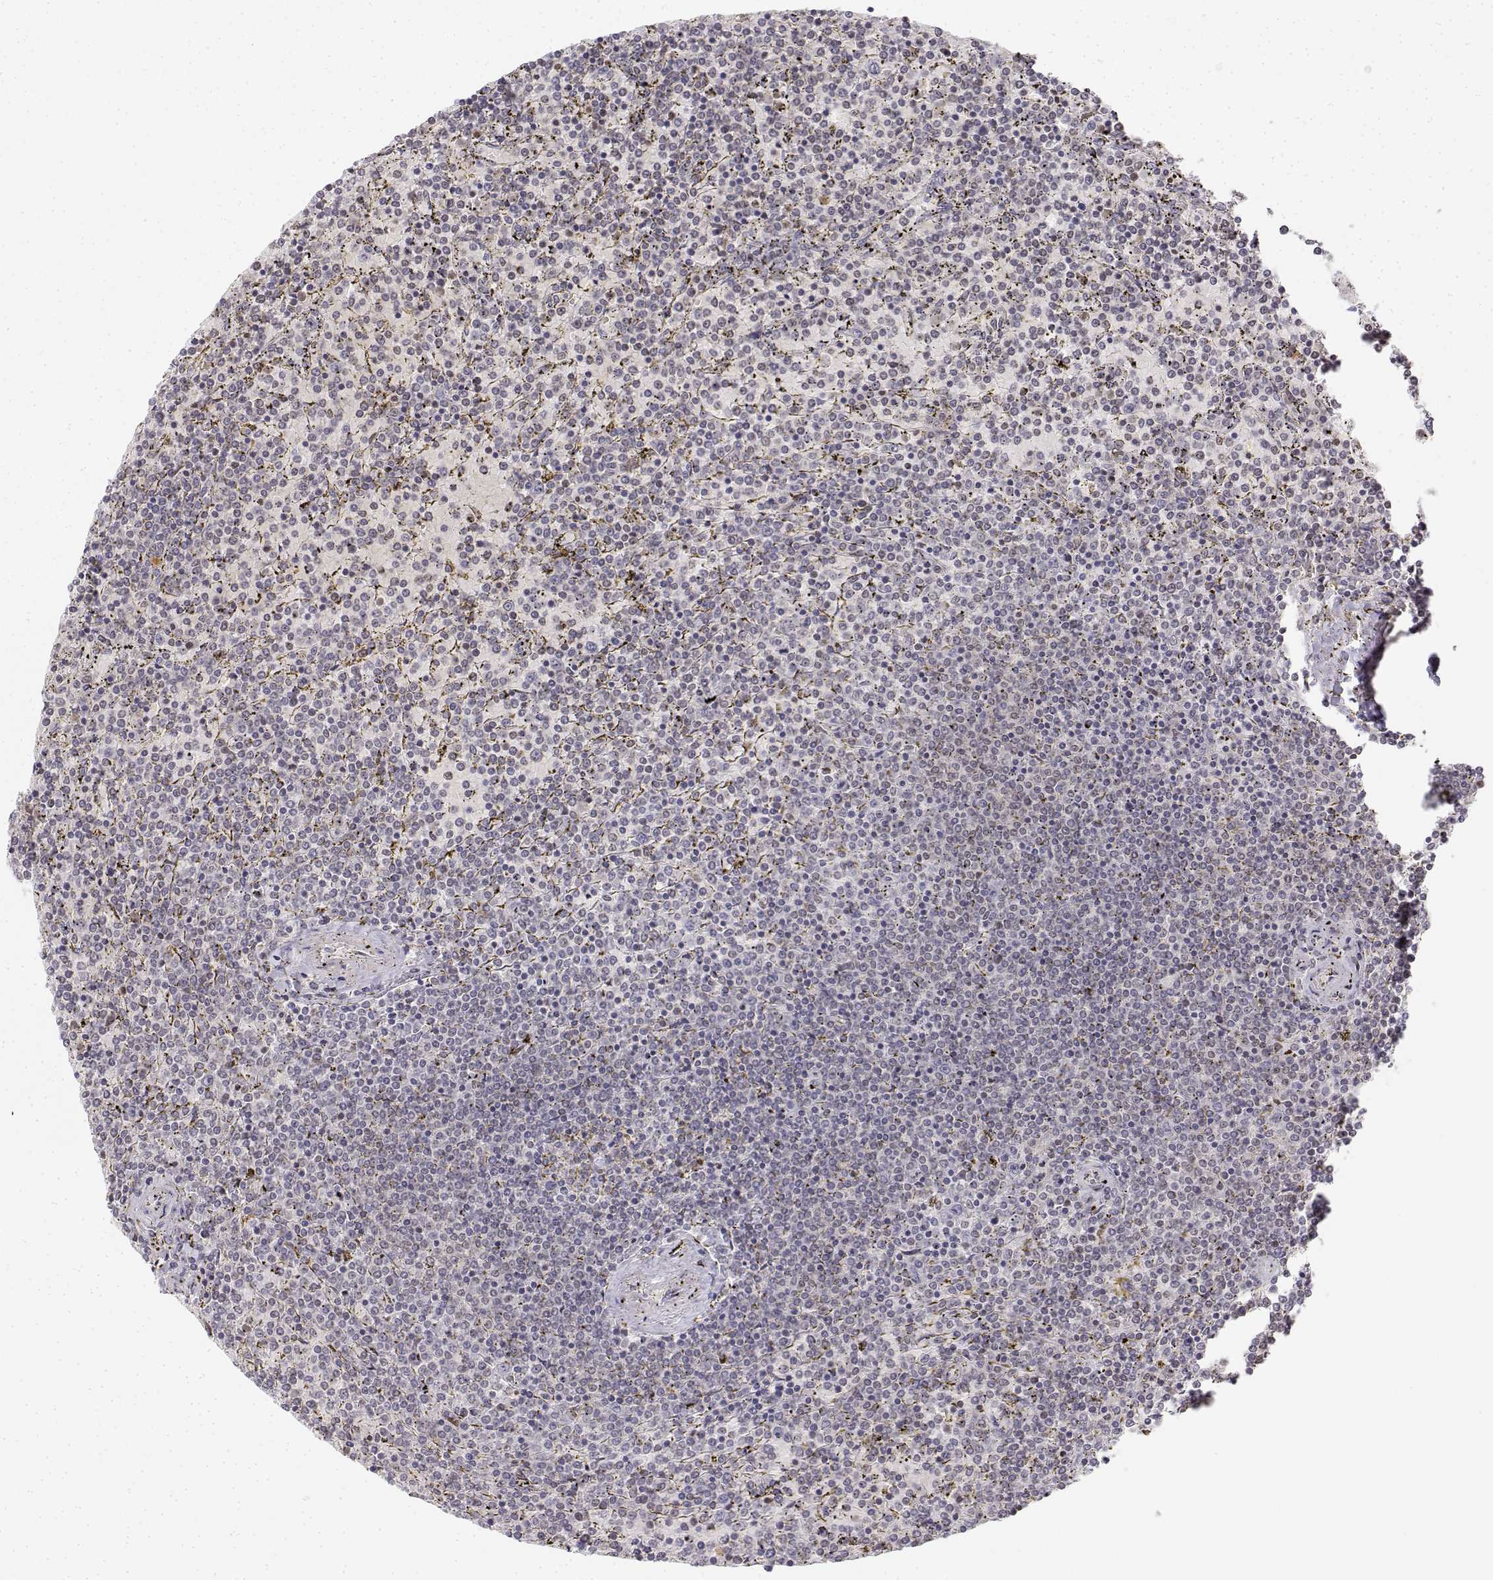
{"staining": {"intensity": "negative", "quantity": "none", "location": "none"}, "tissue": "lymphoma", "cell_type": "Tumor cells", "image_type": "cancer", "snomed": [{"axis": "morphology", "description": "Malignant lymphoma, non-Hodgkin's type, Low grade"}, {"axis": "topography", "description": "Spleen"}], "caption": "Malignant lymphoma, non-Hodgkin's type (low-grade) stained for a protein using immunohistochemistry (IHC) shows no staining tumor cells.", "gene": "GLIPR1L2", "patient": {"sex": "female", "age": 77}}